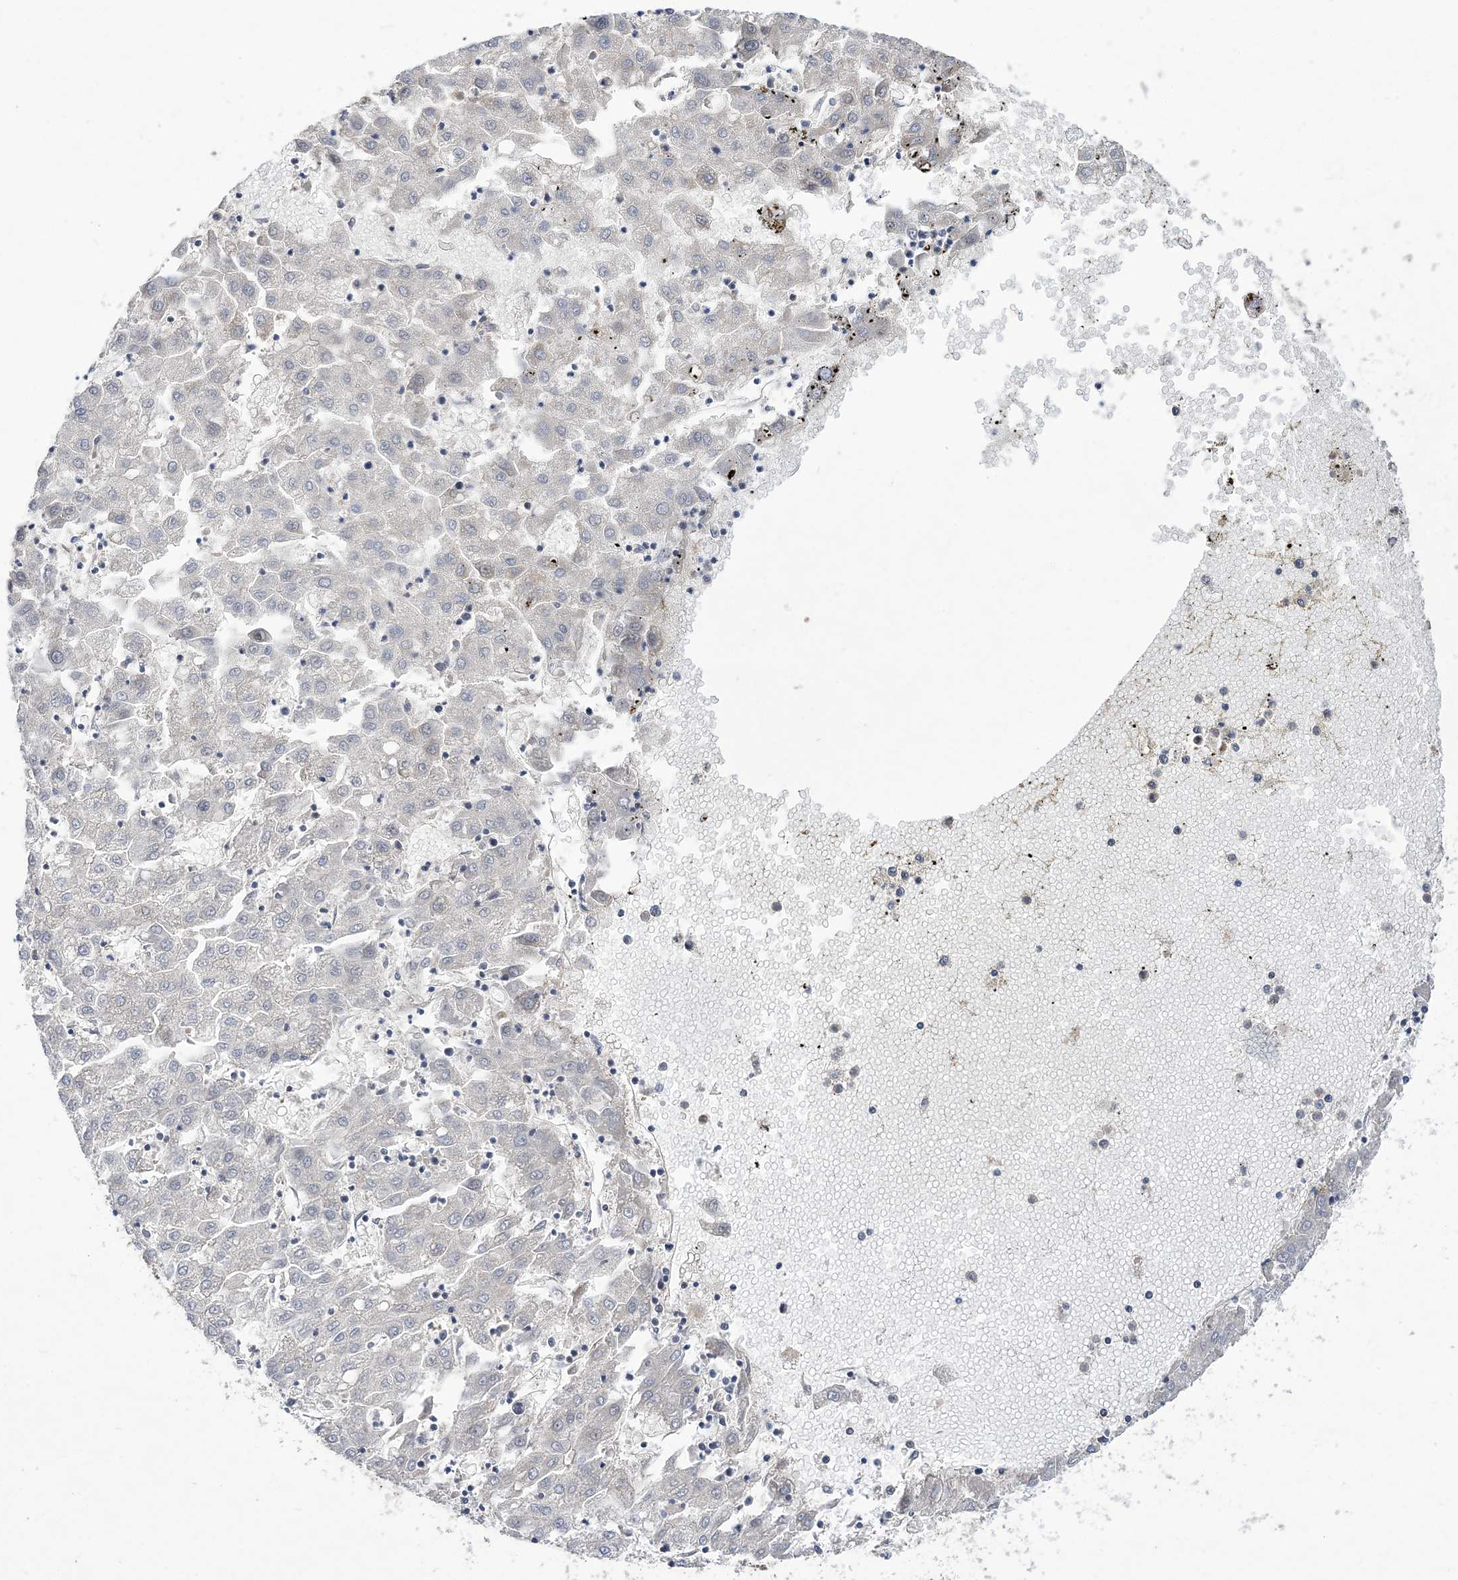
{"staining": {"intensity": "negative", "quantity": "none", "location": "none"}, "tissue": "liver cancer", "cell_type": "Tumor cells", "image_type": "cancer", "snomed": [{"axis": "morphology", "description": "Carcinoma, Hepatocellular, NOS"}, {"axis": "topography", "description": "Liver"}], "caption": "The image reveals no staining of tumor cells in liver cancer (hepatocellular carcinoma).", "gene": "BOD1L1", "patient": {"sex": "male", "age": 72}}